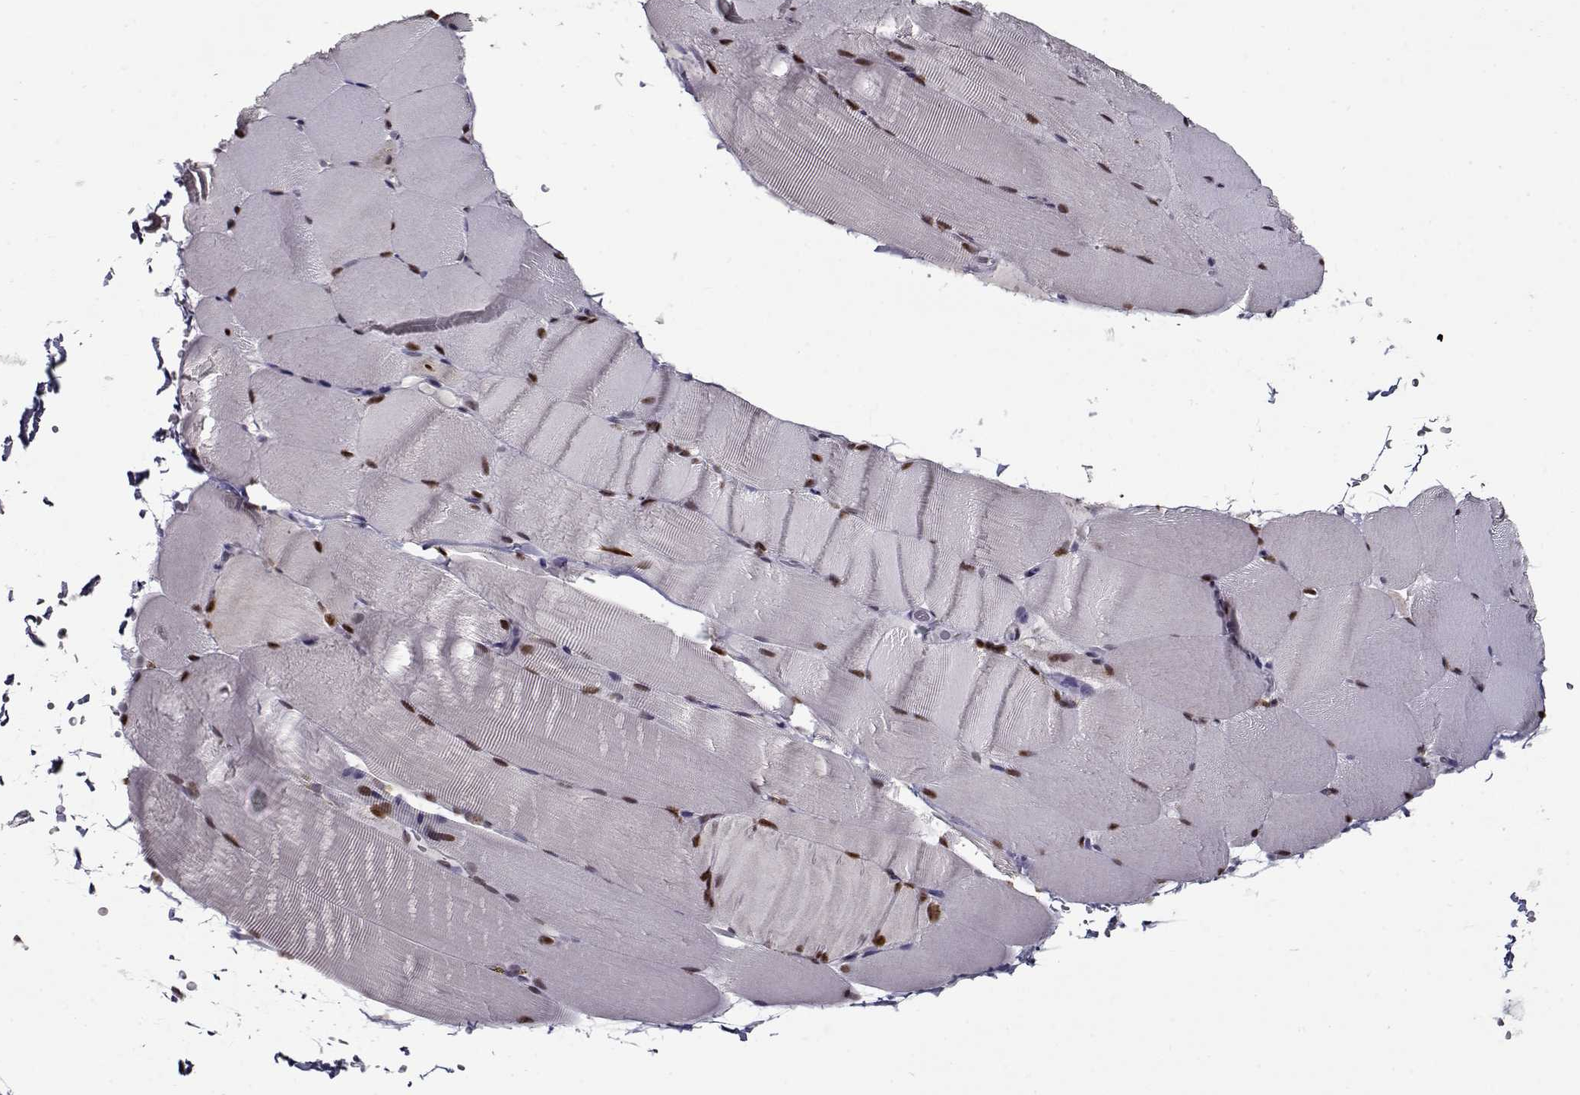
{"staining": {"intensity": "moderate", "quantity": "25%-75%", "location": "nuclear"}, "tissue": "skeletal muscle", "cell_type": "Myocytes", "image_type": "normal", "snomed": [{"axis": "morphology", "description": "Normal tissue, NOS"}, {"axis": "topography", "description": "Skeletal muscle"}], "caption": "Skeletal muscle stained with DAB (3,3'-diaminobenzidine) immunohistochemistry displays medium levels of moderate nuclear expression in about 25%-75% of myocytes.", "gene": "PRMT1", "patient": {"sex": "female", "age": 37}}